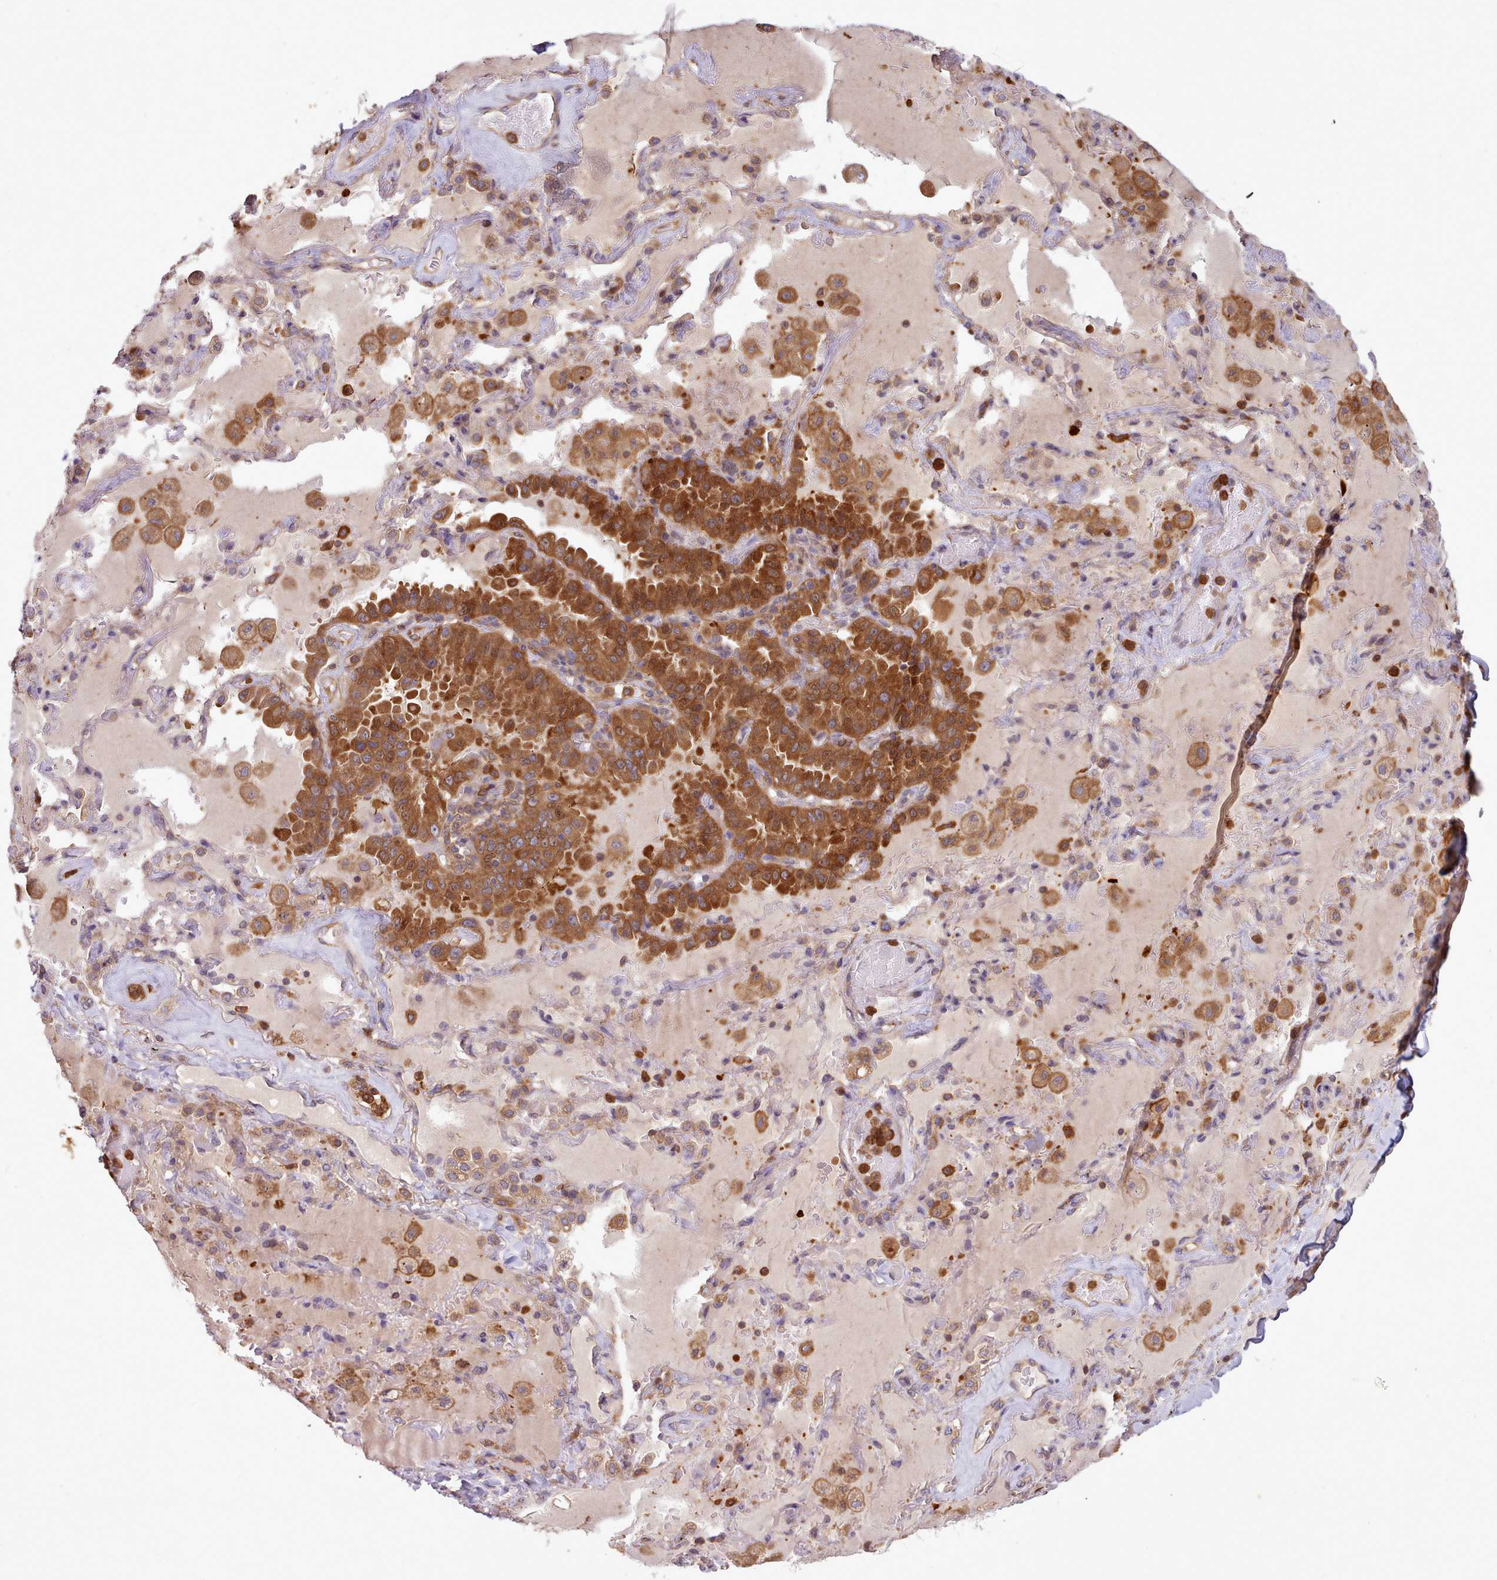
{"staining": {"intensity": "strong", "quantity": ">75%", "location": "cytoplasmic/membranous"}, "tissue": "lung cancer", "cell_type": "Tumor cells", "image_type": "cancer", "snomed": [{"axis": "morphology", "description": "Squamous cell carcinoma, NOS"}, {"axis": "topography", "description": "Lung"}], "caption": "Immunohistochemistry of squamous cell carcinoma (lung) shows high levels of strong cytoplasmic/membranous expression in about >75% of tumor cells. The staining was performed using DAB (3,3'-diaminobenzidine) to visualize the protein expression in brown, while the nuclei were stained in blue with hematoxylin (Magnification: 20x).", "gene": "SLC4A9", "patient": {"sex": "male", "age": 74}}